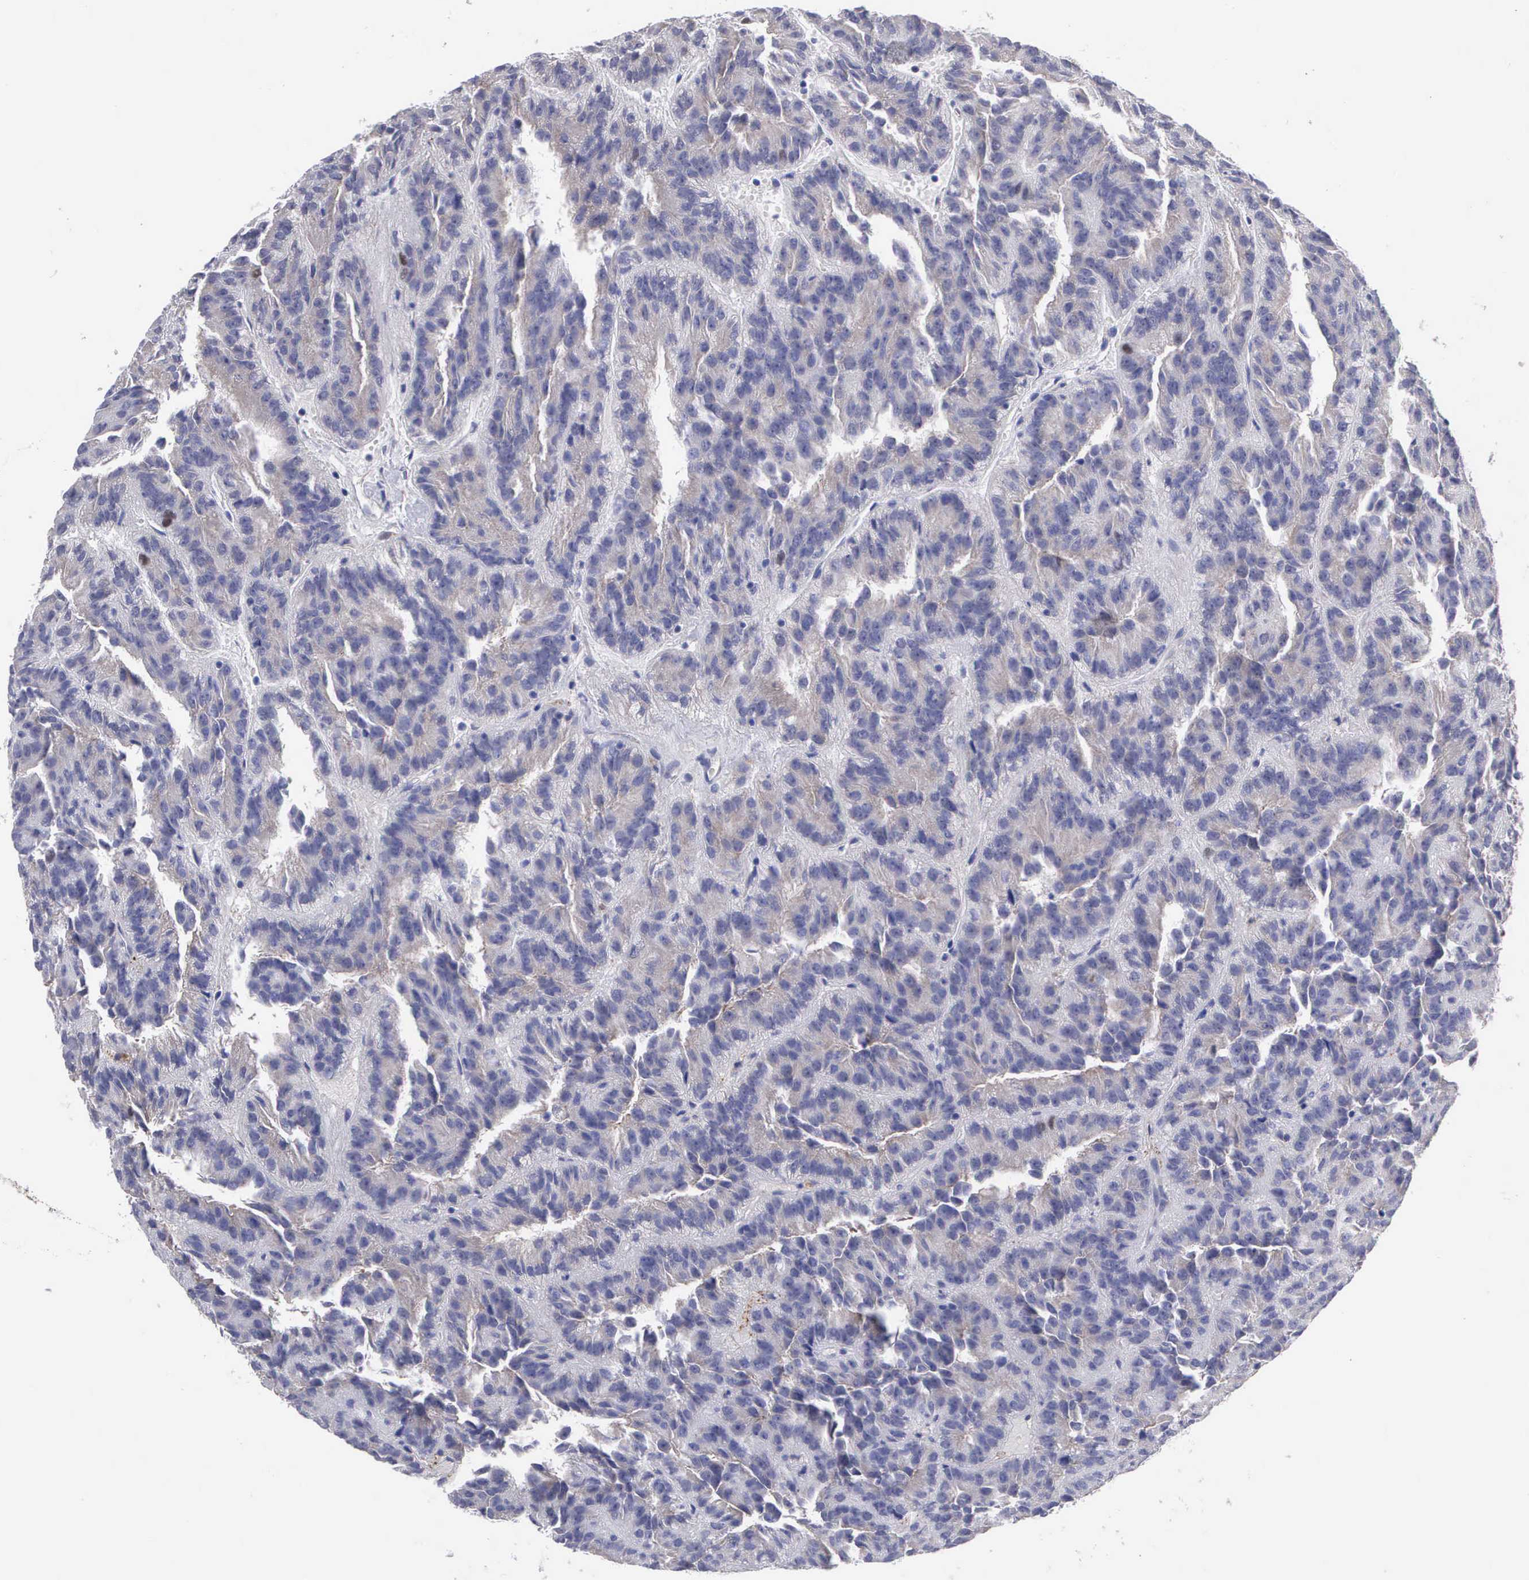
{"staining": {"intensity": "negative", "quantity": "none", "location": "none"}, "tissue": "renal cancer", "cell_type": "Tumor cells", "image_type": "cancer", "snomed": [{"axis": "morphology", "description": "Adenocarcinoma, NOS"}, {"axis": "topography", "description": "Kidney"}], "caption": "IHC of renal cancer (adenocarcinoma) exhibits no staining in tumor cells.", "gene": "MAST4", "patient": {"sex": "male", "age": 46}}